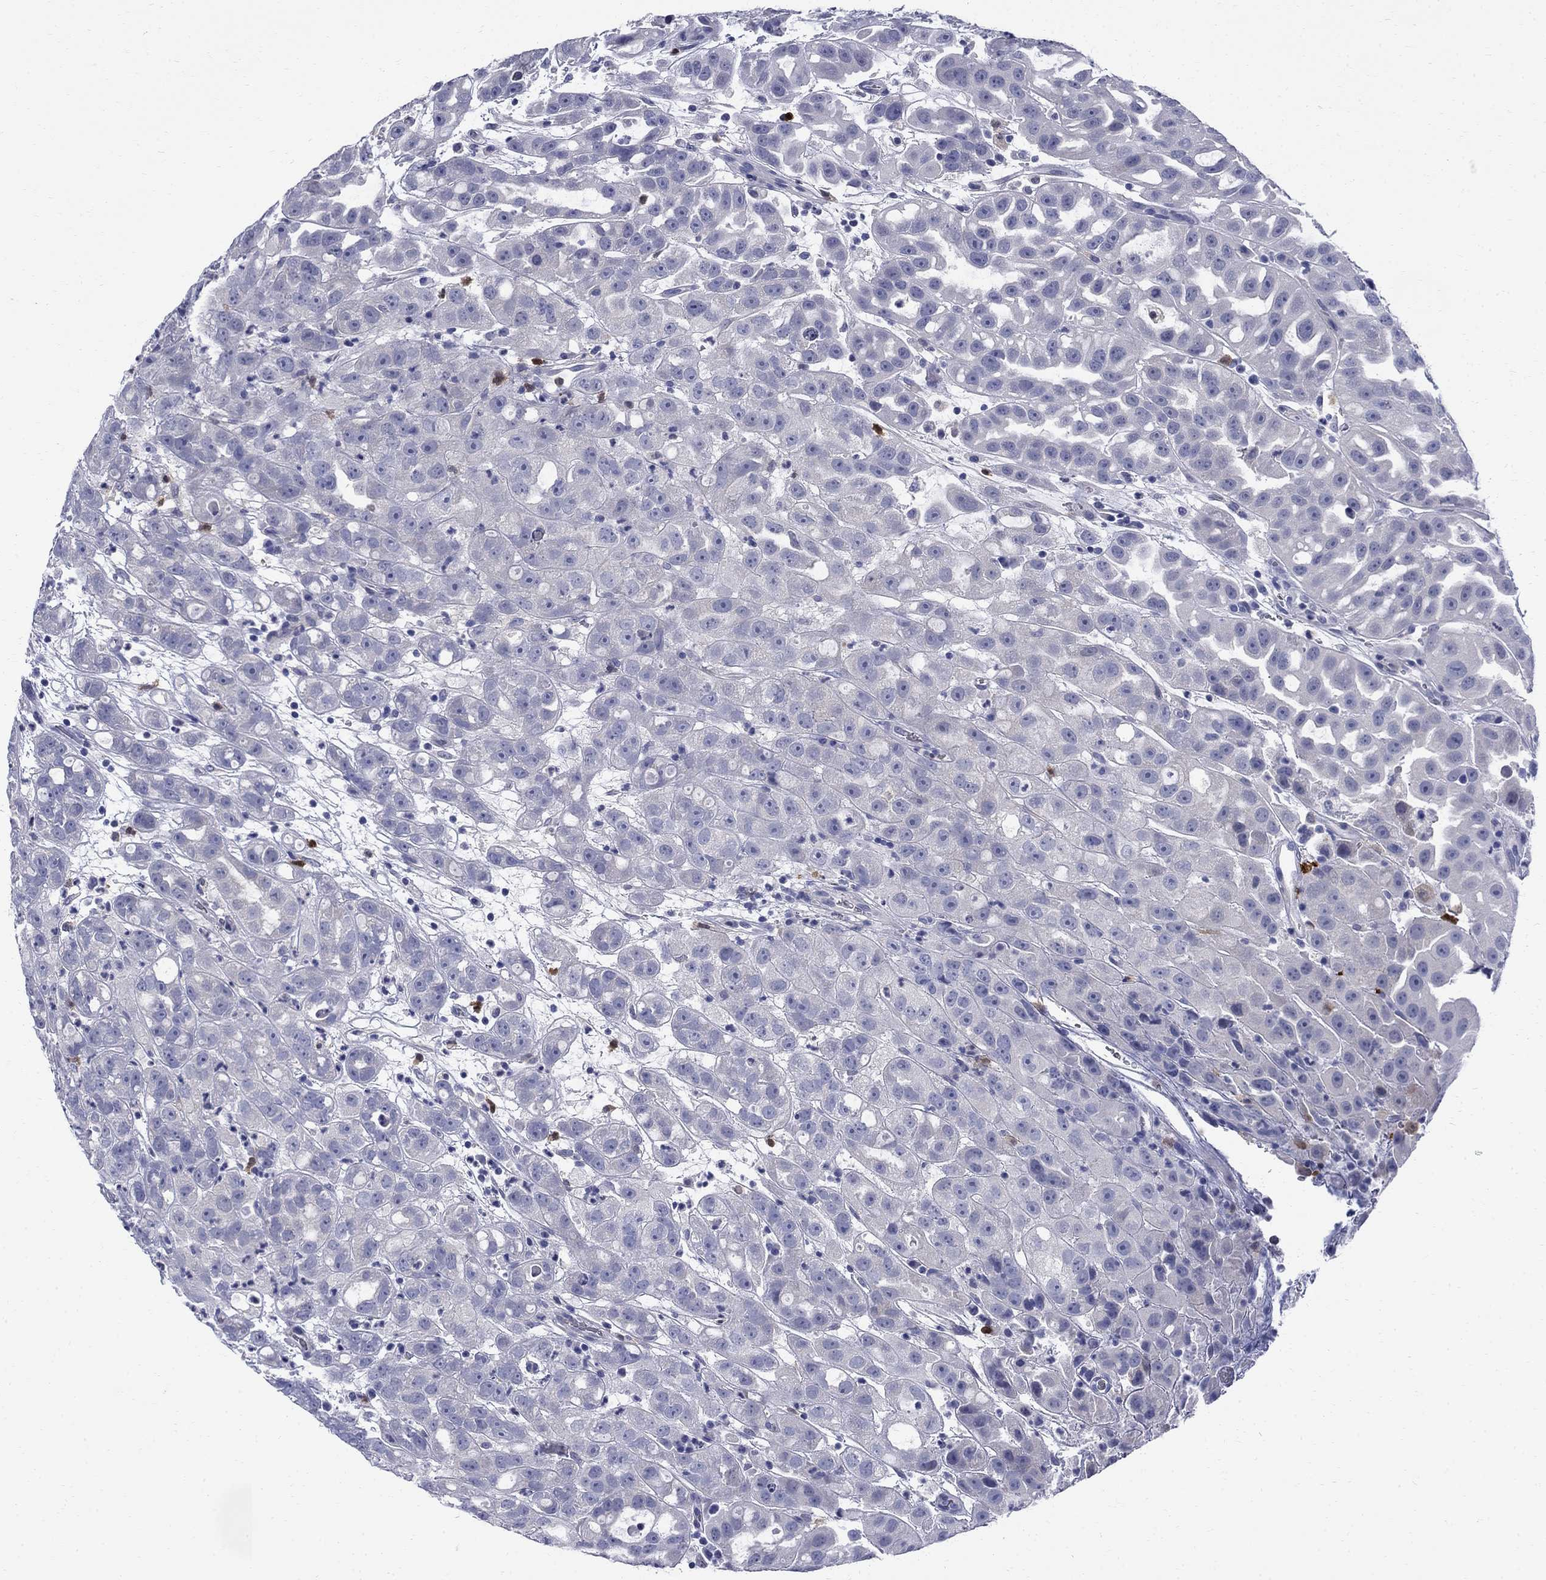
{"staining": {"intensity": "negative", "quantity": "none", "location": "none"}, "tissue": "urothelial cancer", "cell_type": "Tumor cells", "image_type": "cancer", "snomed": [{"axis": "morphology", "description": "Urothelial carcinoma, High grade"}, {"axis": "topography", "description": "Urinary bladder"}], "caption": "Immunohistochemical staining of urothelial cancer displays no significant positivity in tumor cells.", "gene": "SERPINB2", "patient": {"sex": "female", "age": 41}}